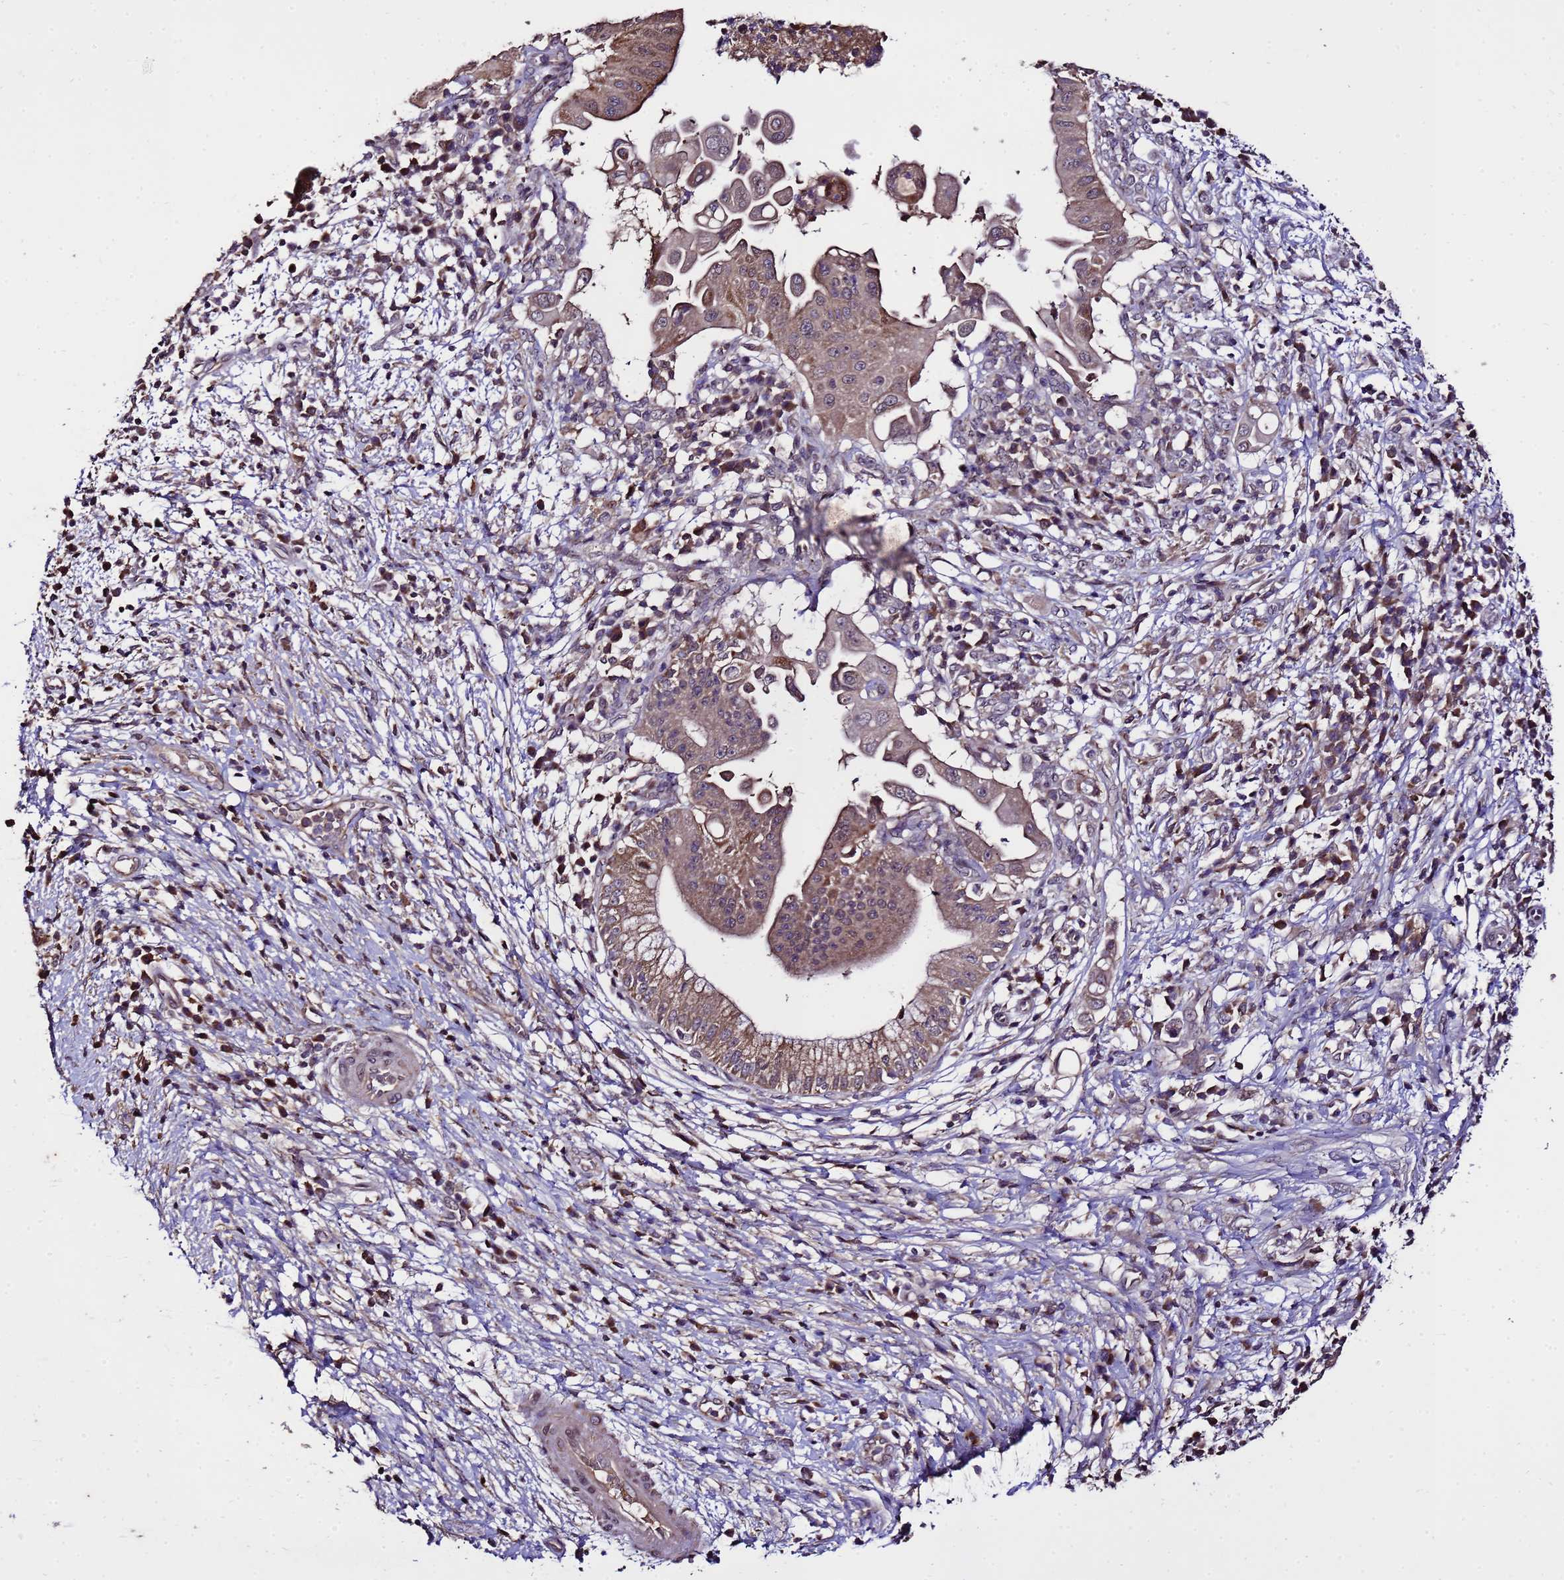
{"staining": {"intensity": "moderate", "quantity": ">75%", "location": "cytoplasmic/membranous"}, "tissue": "pancreatic cancer", "cell_type": "Tumor cells", "image_type": "cancer", "snomed": [{"axis": "morphology", "description": "Adenocarcinoma, NOS"}, {"axis": "topography", "description": "Pancreas"}], "caption": "This is an image of IHC staining of pancreatic adenocarcinoma, which shows moderate positivity in the cytoplasmic/membranous of tumor cells.", "gene": "ZNF329", "patient": {"sex": "male", "age": 68}}